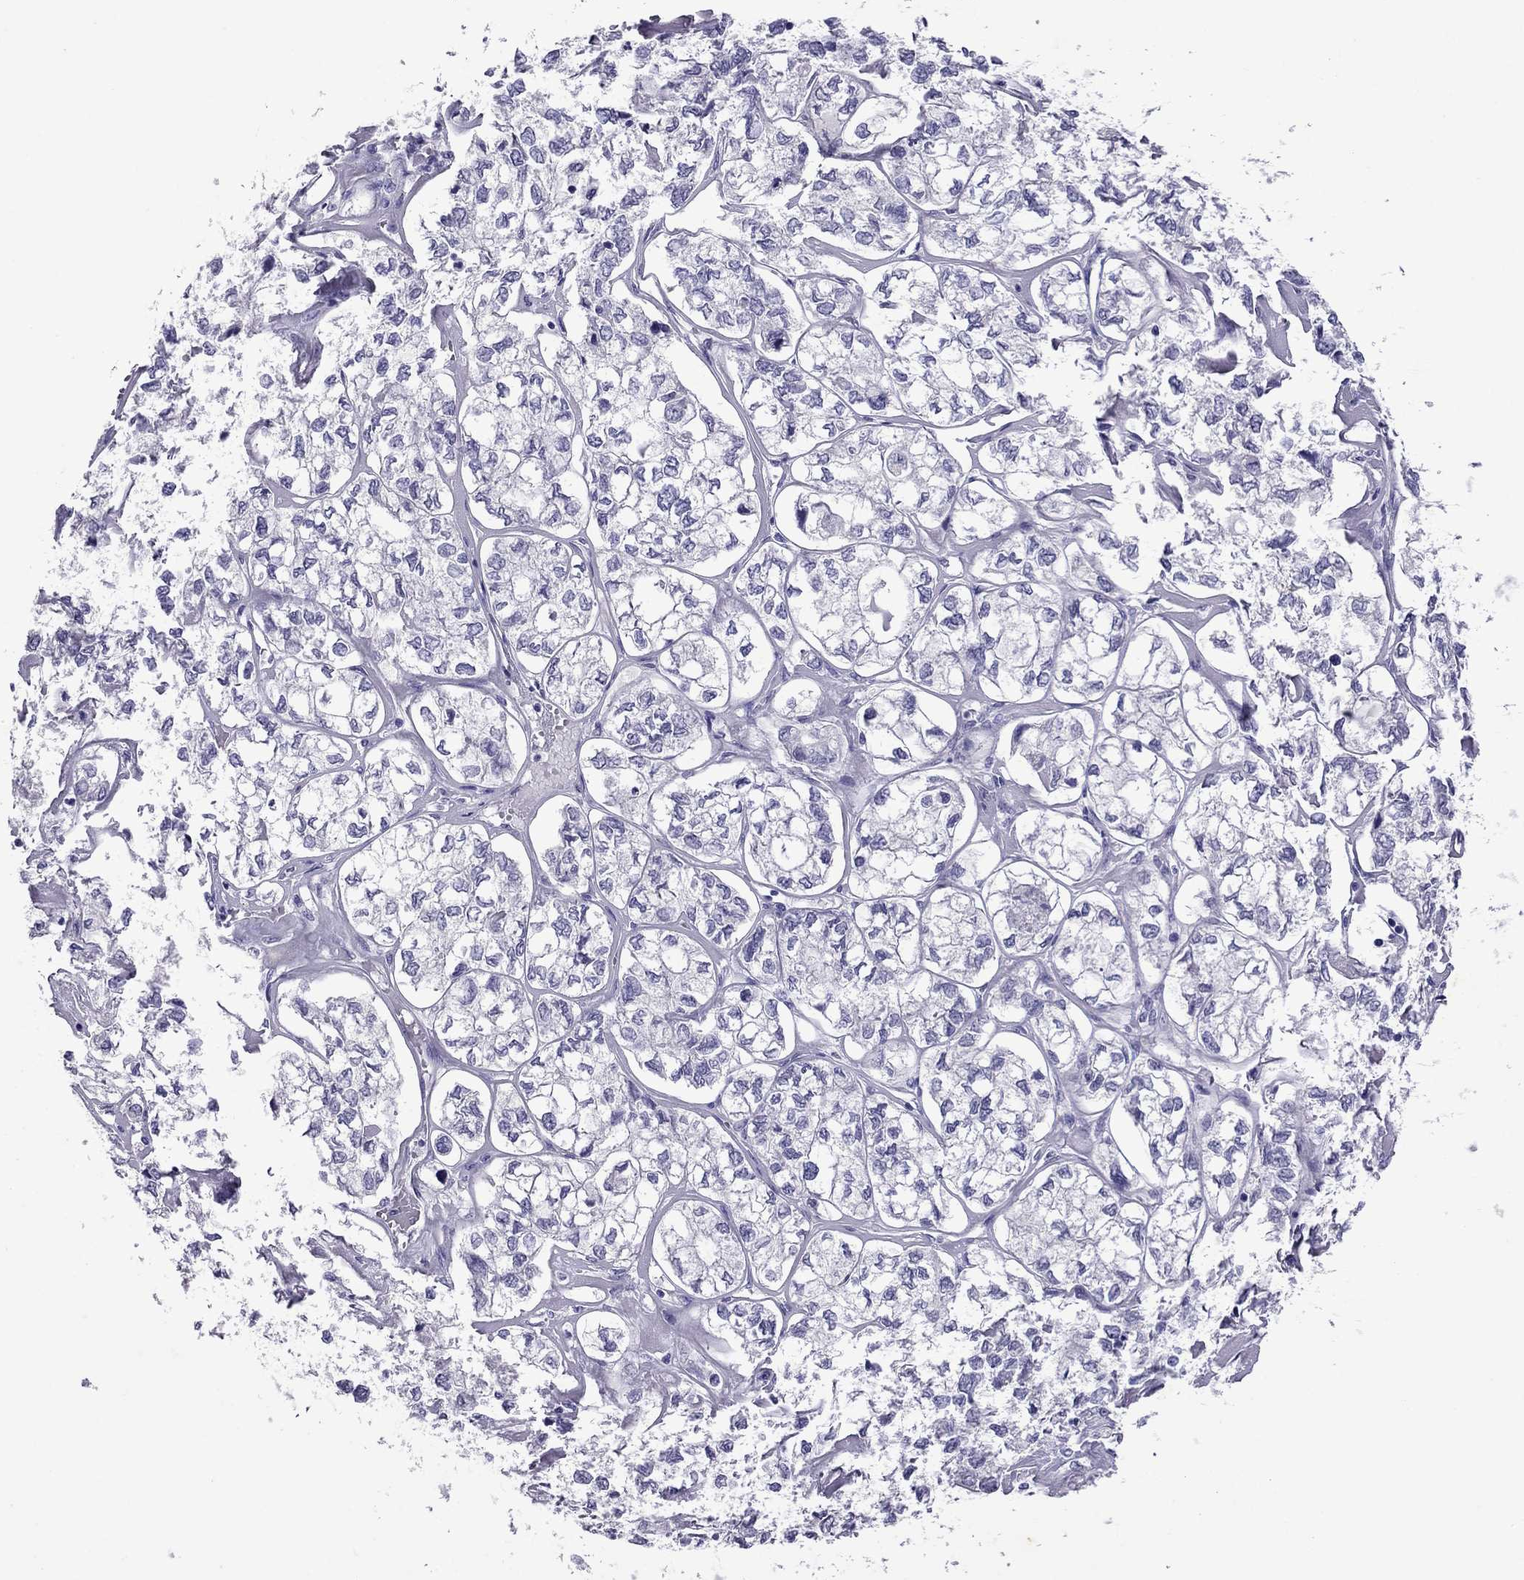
{"staining": {"intensity": "negative", "quantity": "none", "location": "none"}, "tissue": "ovarian cancer", "cell_type": "Tumor cells", "image_type": "cancer", "snomed": [{"axis": "morphology", "description": "Carcinoma, endometroid"}, {"axis": "topography", "description": "Ovary"}], "caption": "This is an immunohistochemistry (IHC) image of ovarian endometroid carcinoma. There is no staining in tumor cells.", "gene": "CHRNA5", "patient": {"sex": "female", "age": 64}}